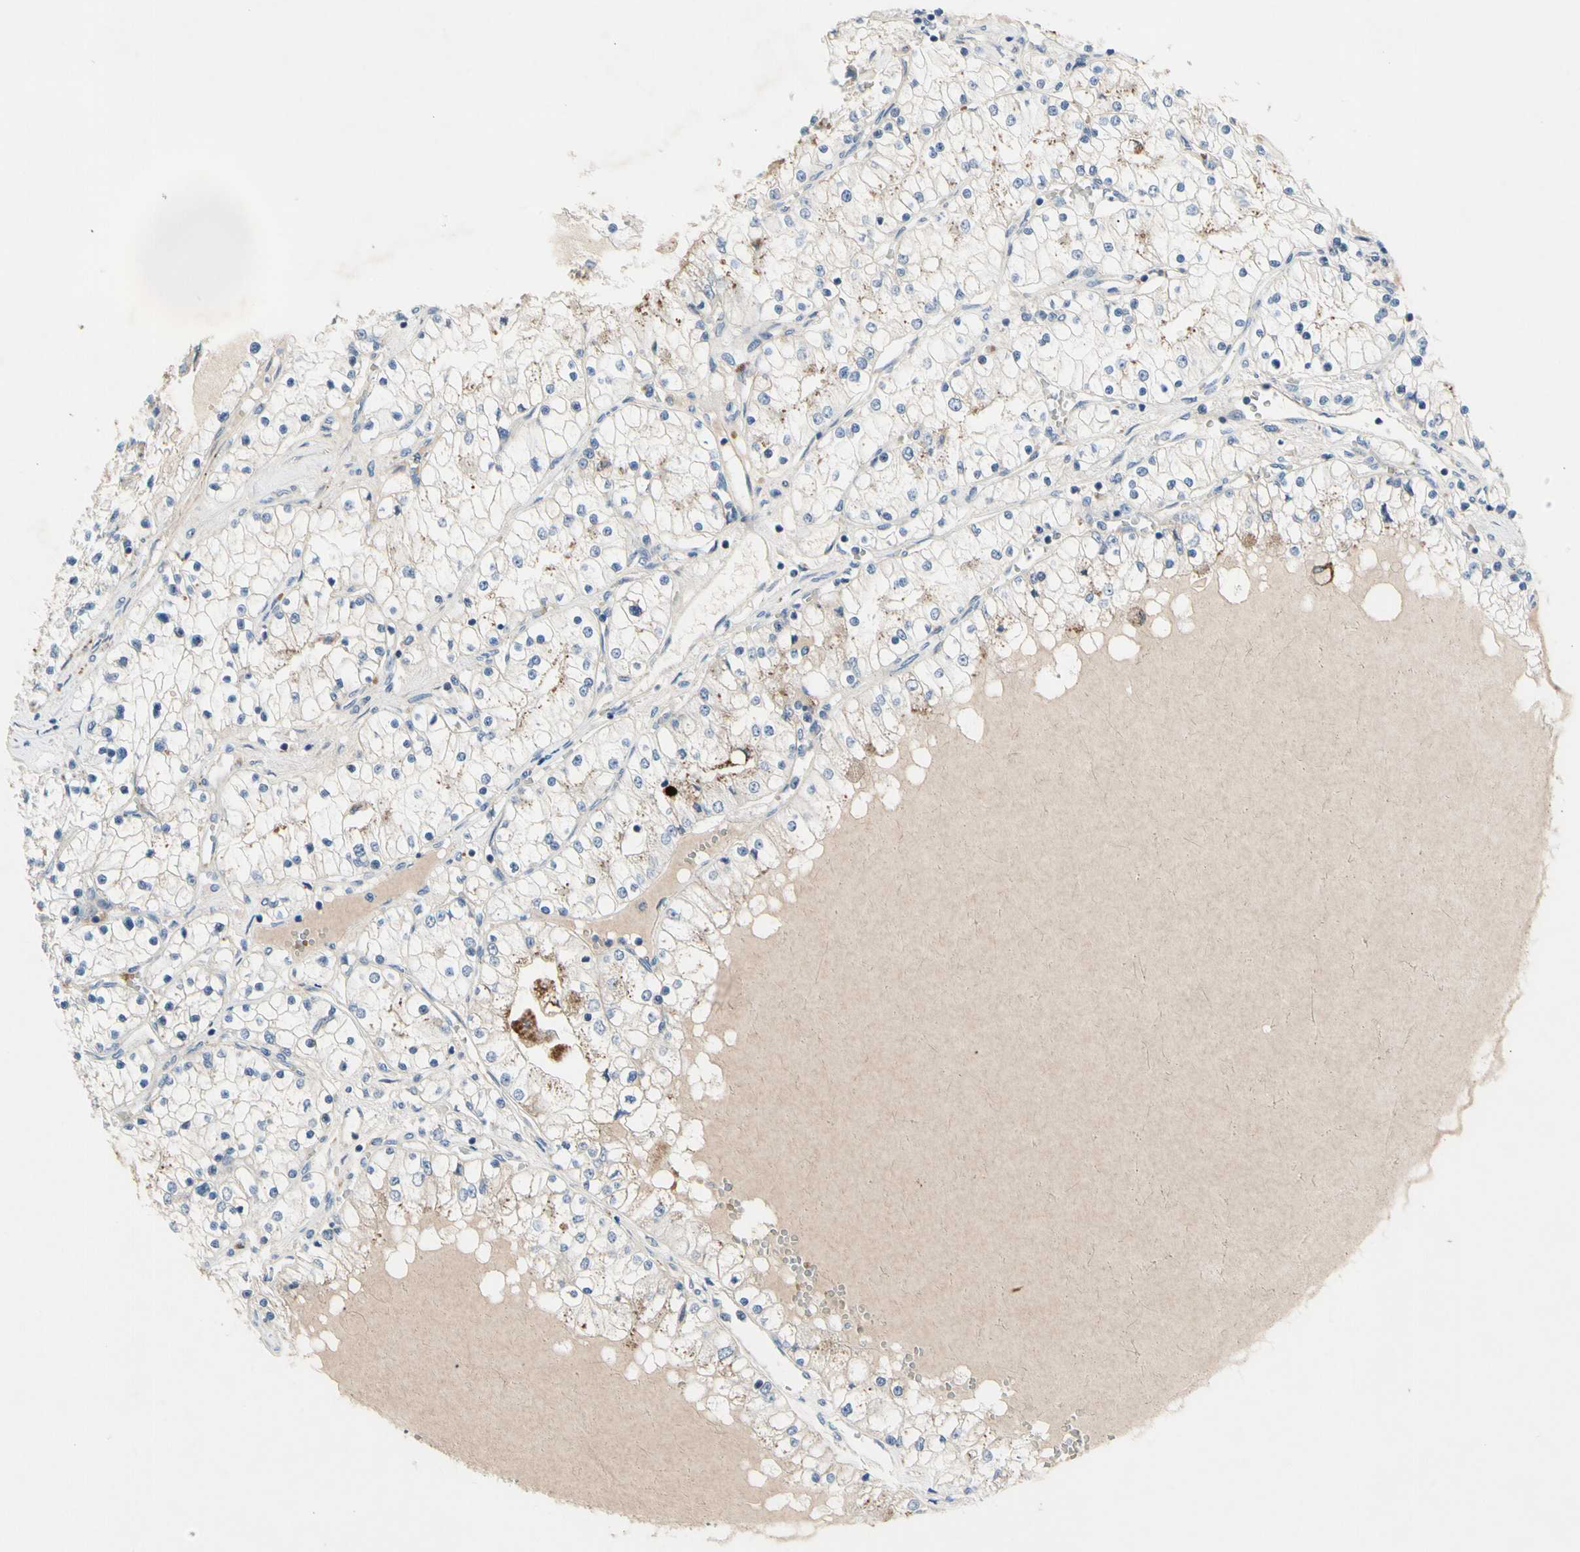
{"staining": {"intensity": "weak", "quantity": "25%-75%", "location": "cytoplasmic/membranous"}, "tissue": "renal cancer", "cell_type": "Tumor cells", "image_type": "cancer", "snomed": [{"axis": "morphology", "description": "Adenocarcinoma, NOS"}, {"axis": "topography", "description": "Kidney"}], "caption": "Protein analysis of renal cancer (adenocarcinoma) tissue reveals weak cytoplasmic/membranous positivity in approximately 25%-75% of tumor cells.", "gene": "RETSAT", "patient": {"sex": "male", "age": 68}}